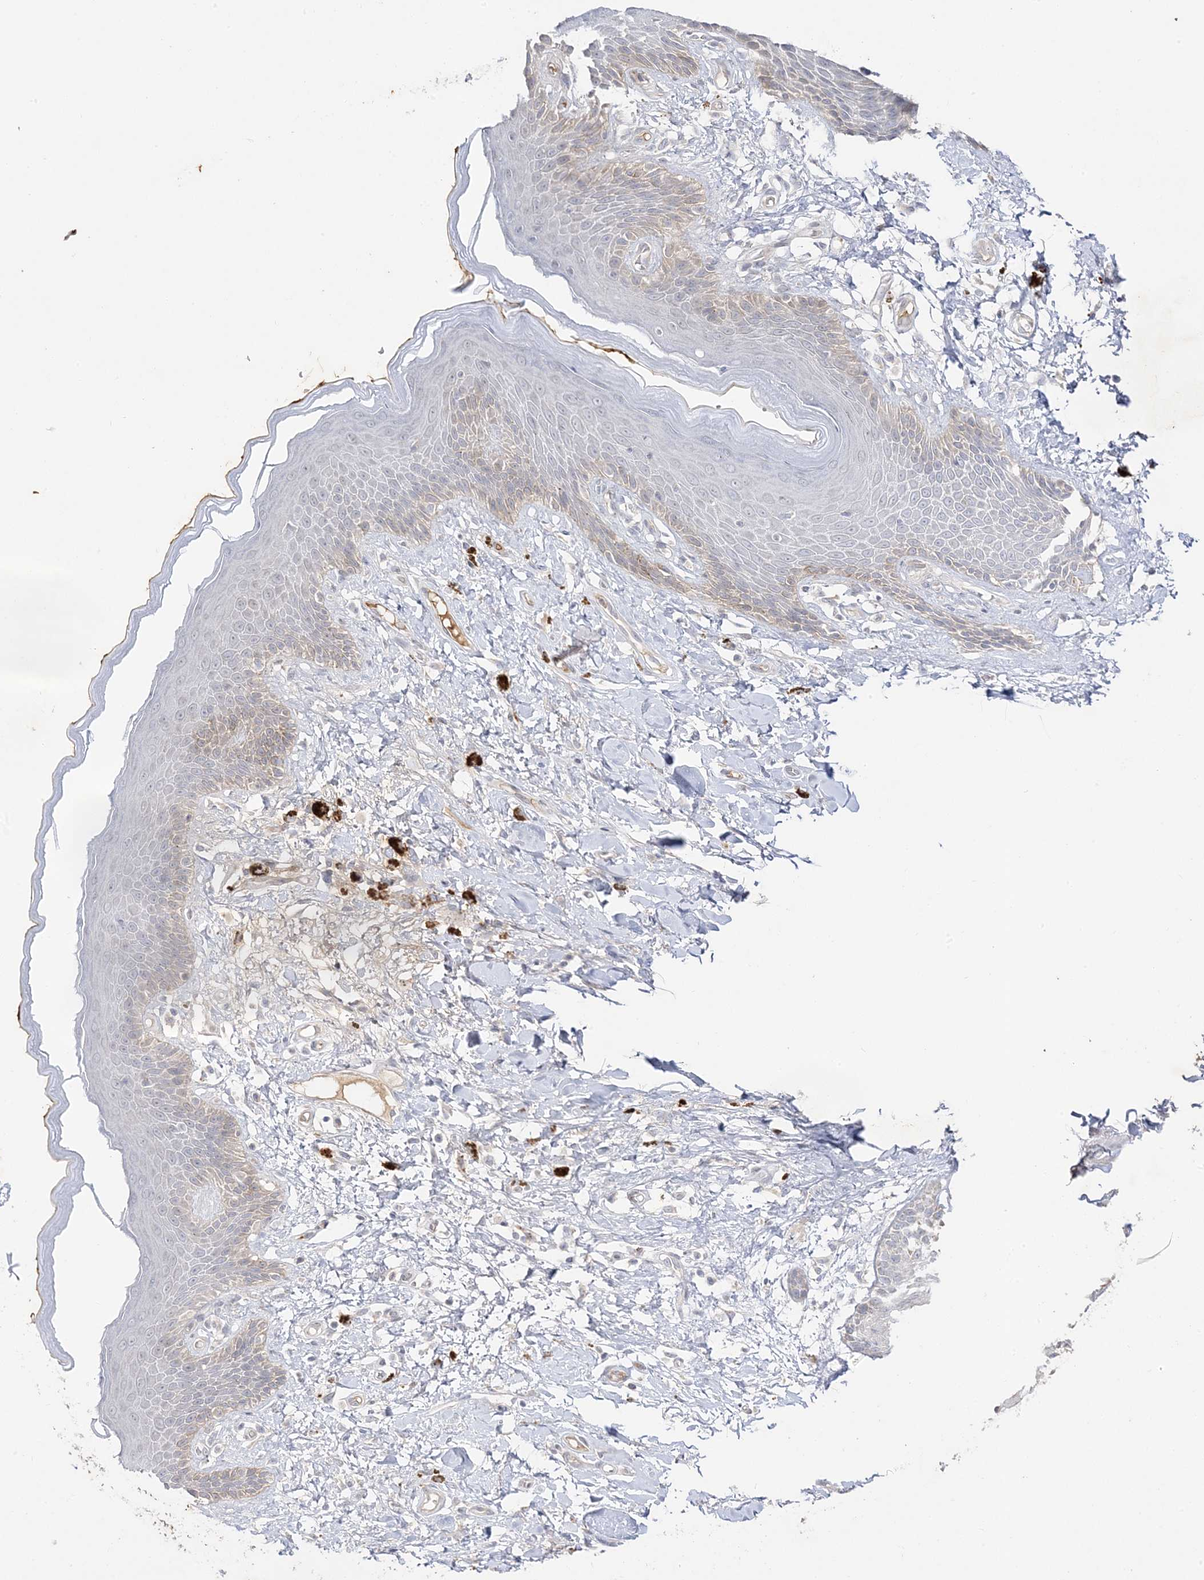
{"staining": {"intensity": "weak", "quantity": "<25%", "location": "cytoplasmic/membranous"}, "tissue": "skin", "cell_type": "Epidermal cells", "image_type": "normal", "snomed": [{"axis": "morphology", "description": "Normal tissue, NOS"}, {"axis": "topography", "description": "Anal"}], "caption": "Skin was stained to show a protein in brown. There is no significant positivity in epidermal cells. (DAB (3,3'-diaminobenzidine) immunohistochemistry, high magnification).", "gene": "TRANK1", "patient": {"sex": "female", "age": 78}}